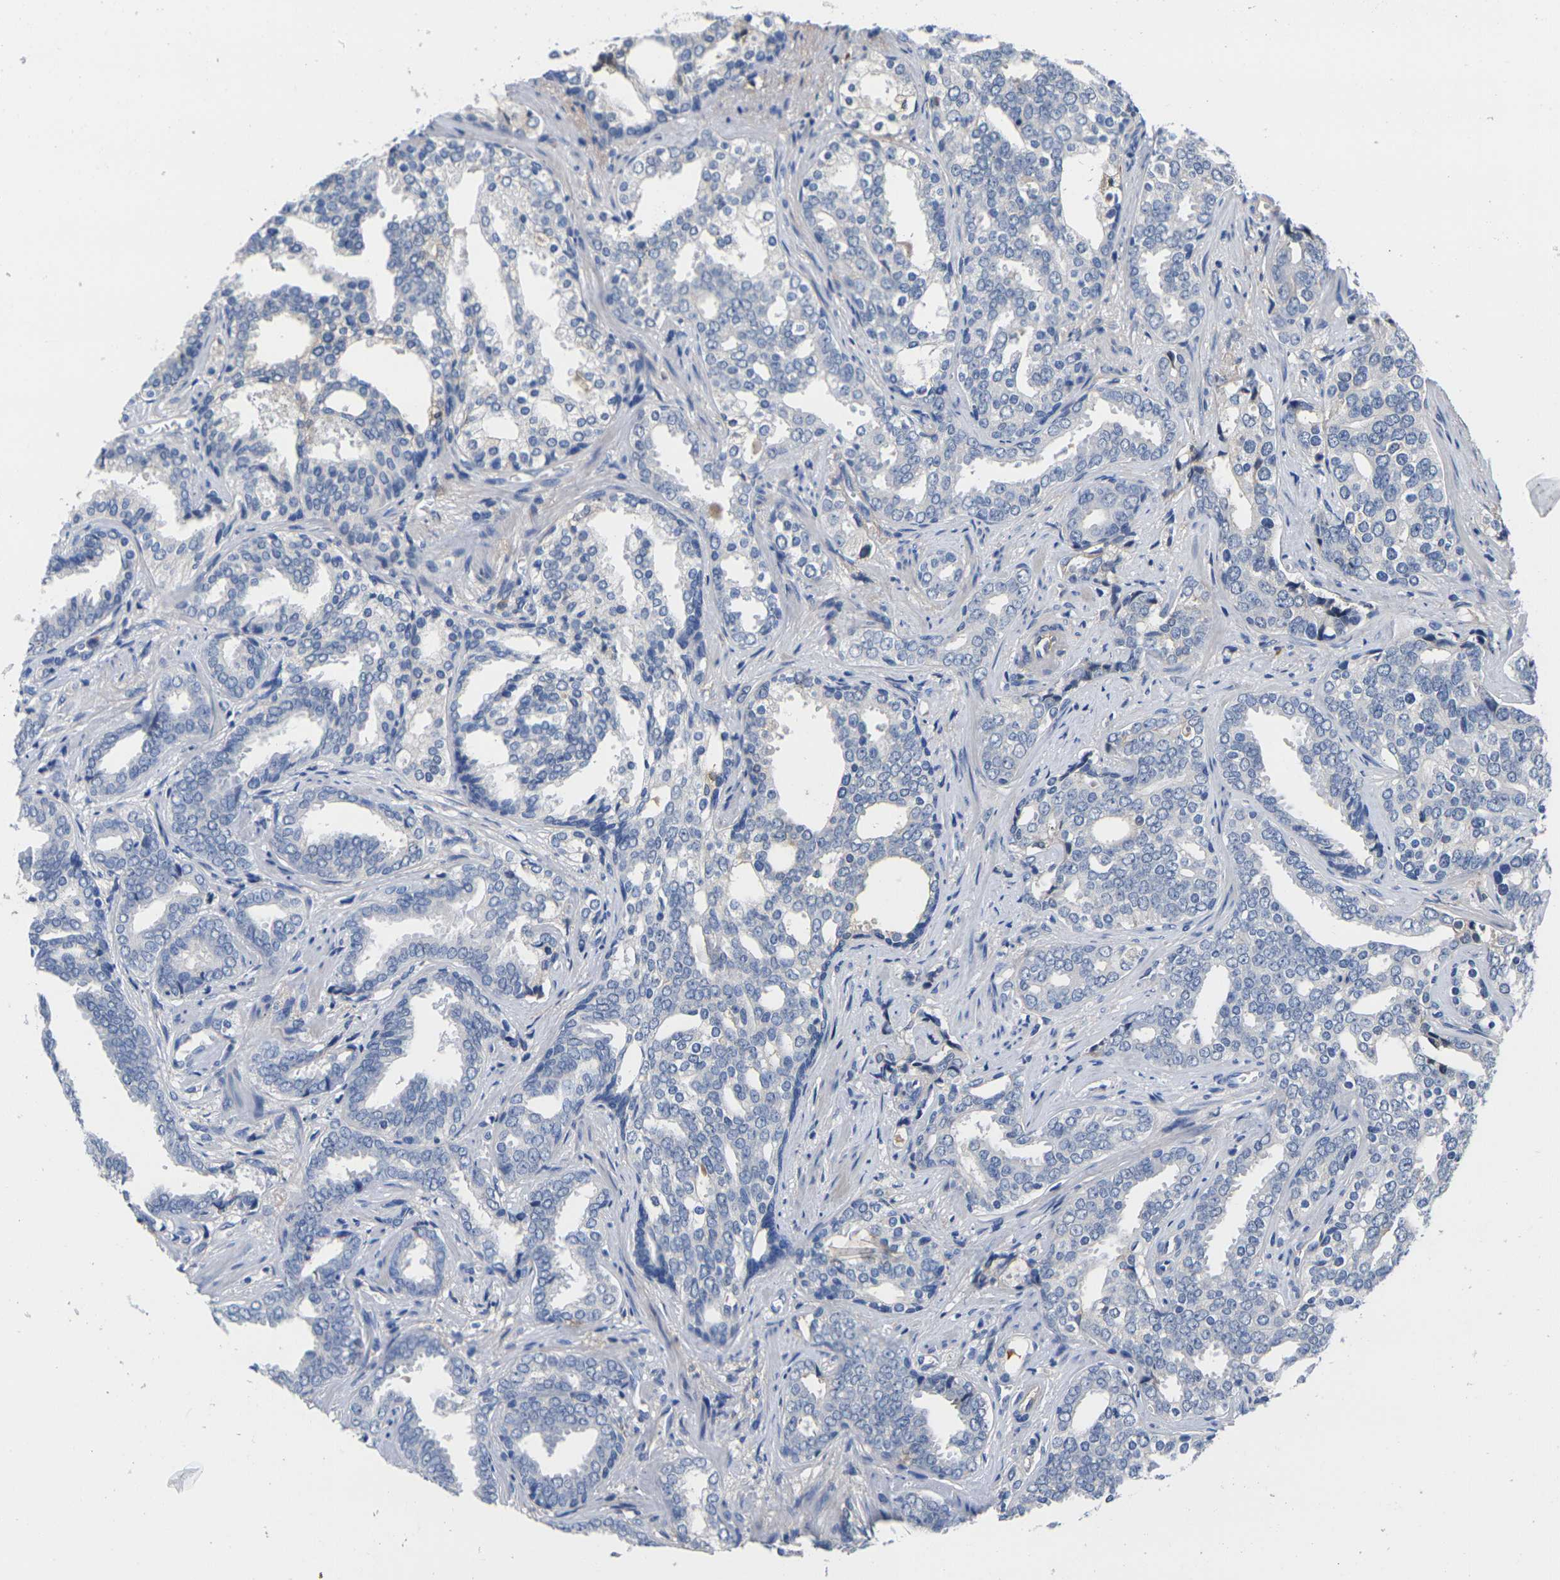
{"staining": {"intensity": "negative", "quantity": "none", "location": "none"}, "tissue": "prostate cancer", "cell_type": "Tumor cells", "image_type": "cancer", "snomed": [{"axis": "morphology", "description": "Adenocarcinoma, High grade"}, {"axis": "topography", "description": "Prostate"}], "caption": "The image shows no staining of tumor cells in adenocarcinoma (high-grade) (prostate).", "gene": "GREM2", "patient": {"sex": "male", "age": 67}}